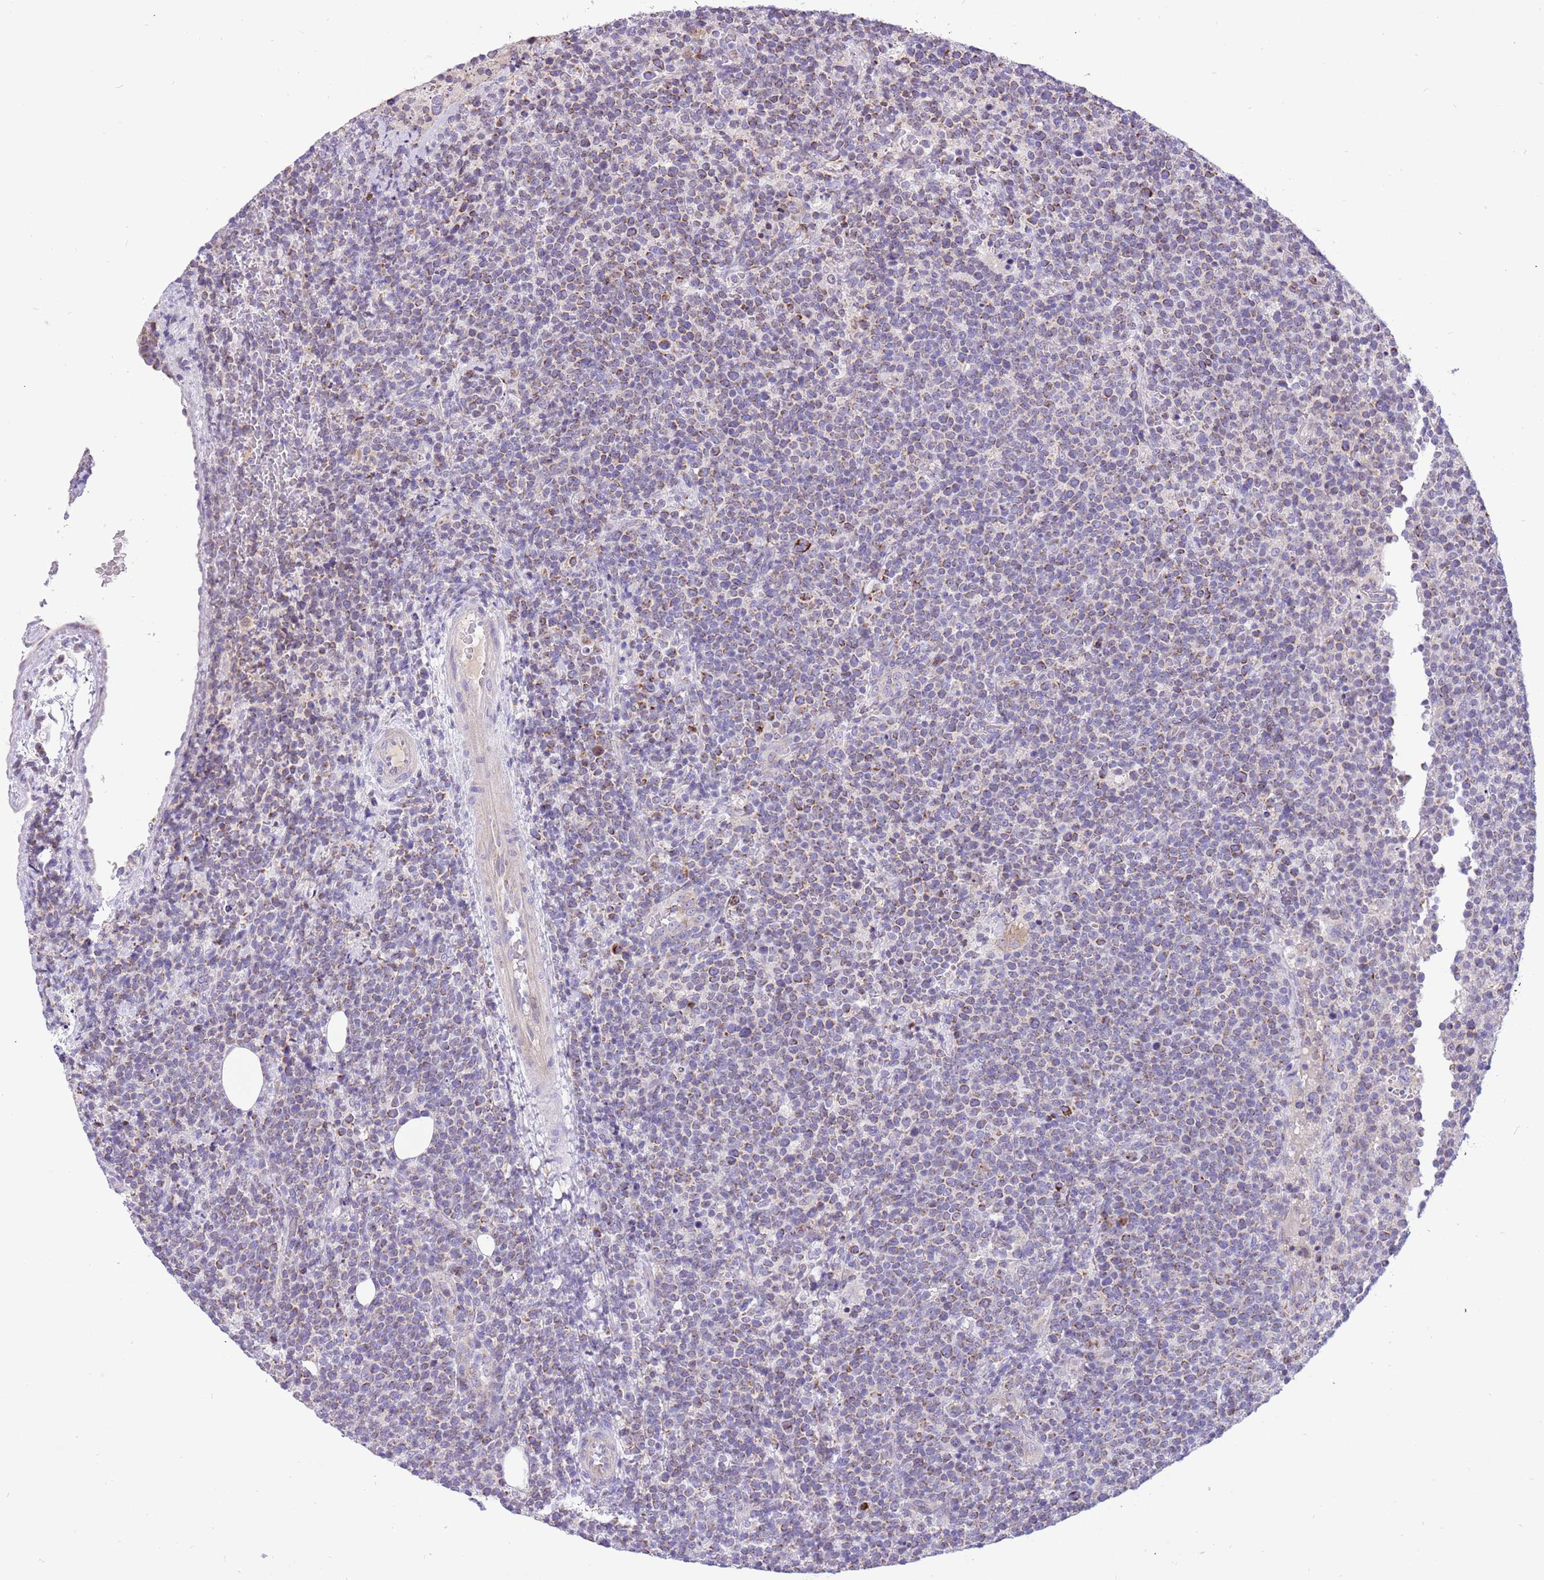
{"staining": {"intensity": "moderate", "quantity": "<25%", "location": "cytoplasmic/membranous"}, "tissue": "lymphoma", "cell_type": "Tumor cells", "image_type": "cancer", "snomed": [{"axis": "morphology", "description": "Malignant lymphoma, non-Hodgkin's type, High grade"}, {"axis": "topography", "description": "Lymph node"}], "caption": "Protein staining exhibits moderate cytoplasmic/membranous positivity in about <25% of tumor cells in high-grade malignant lymphoma, non-Hodgkin's type.", "gene": "COX17", "patient": {"sex": "male", "age": 61}}